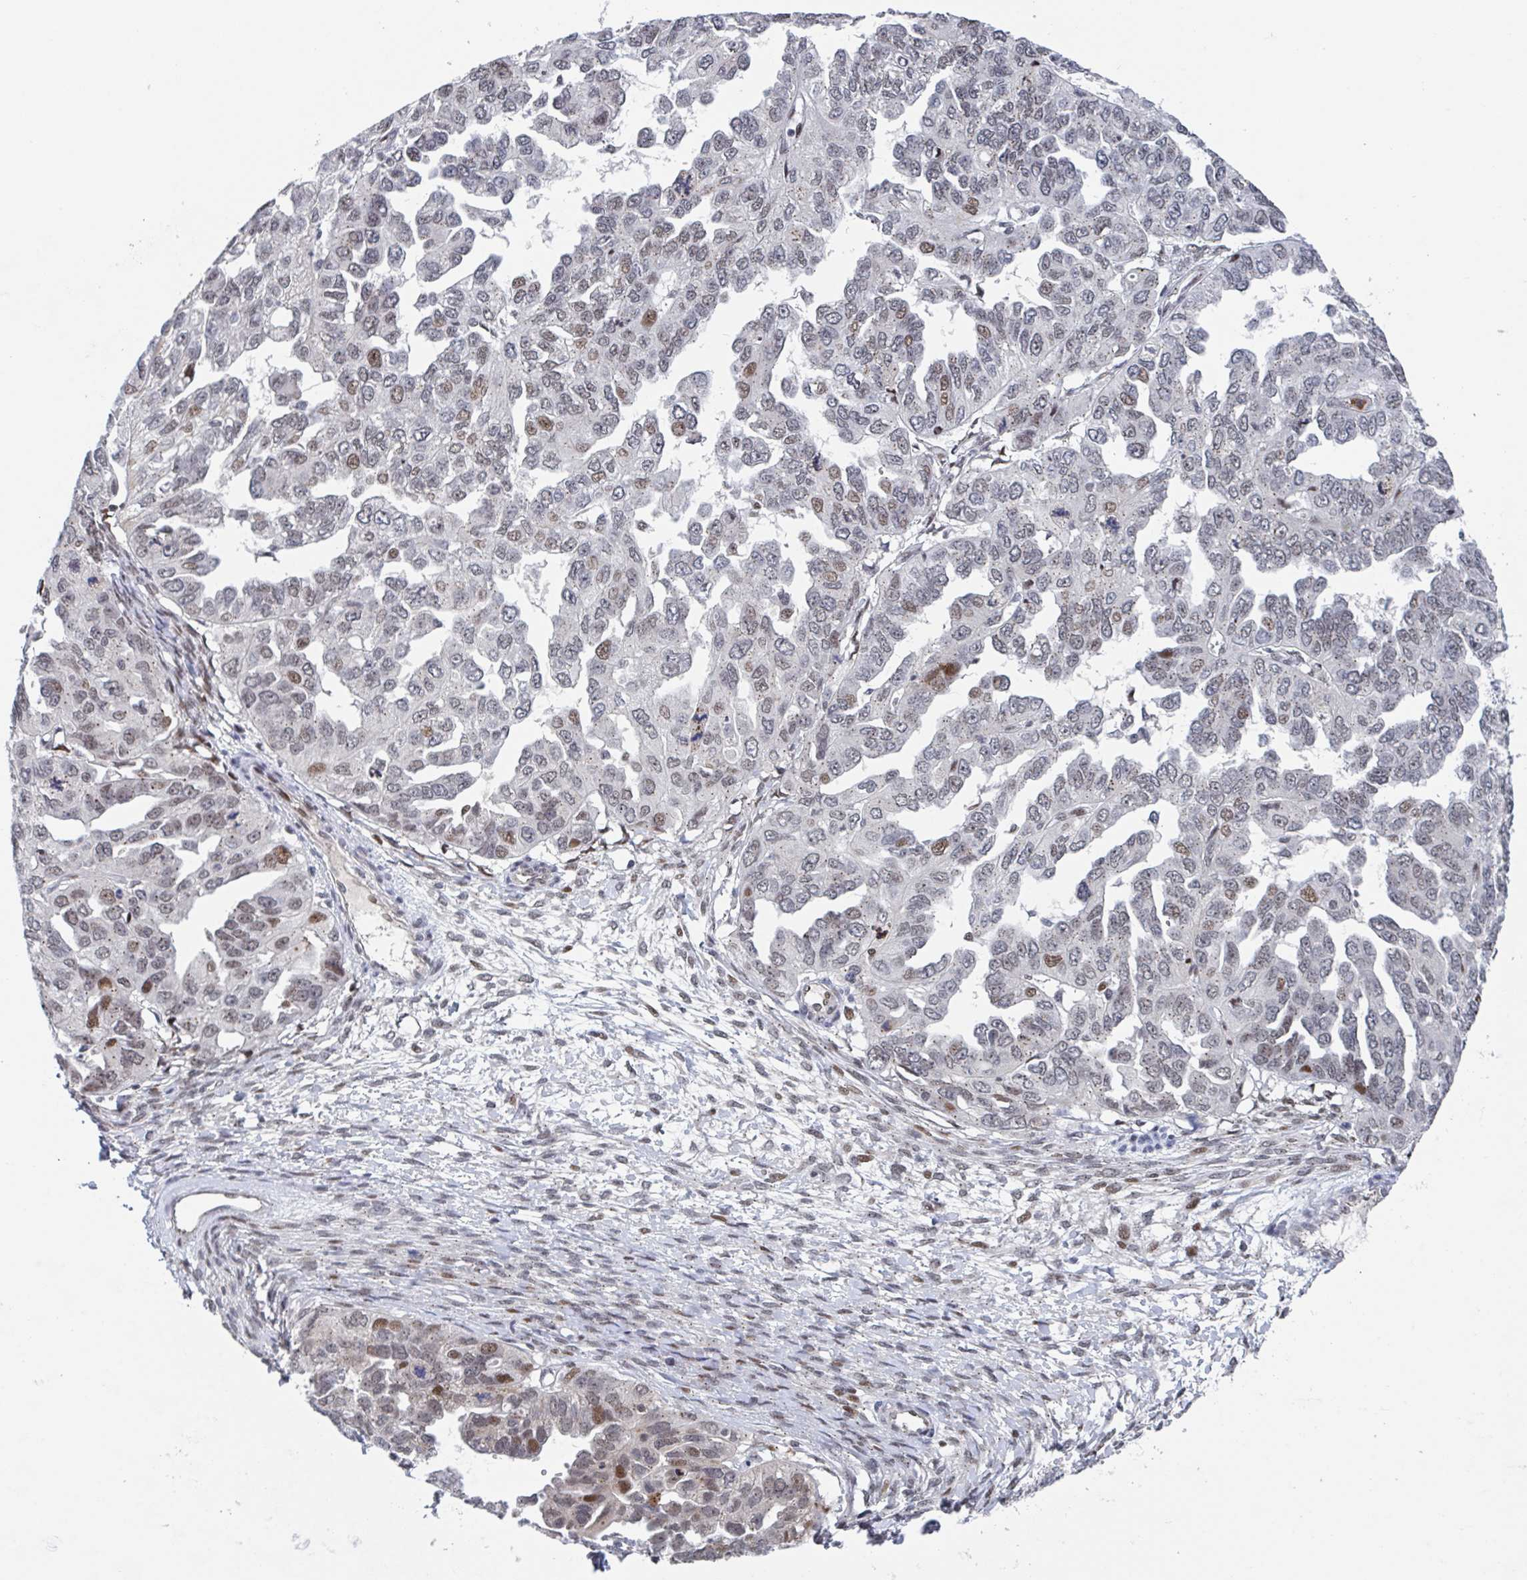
{"staining": {"intensity": "moderate", "quantity": "25%-75%", "location": "nuclear"}, "tissue": "ovarian cancer", "cell_type": "Tumor cells", "image_type": "cancer", "snomed": [{"axis": "morphology", "description": "Cystadenocarcinoma, serous, NOS"}, {"axis": "topography", "description": "Ovary"}], "caption": "An immunohistochemistry (IHC) histopathology image of tumor tissue is shown. Protein staining in brown highlights moderate nuclear positivity in serous cystadenocarcinoma (ovarian) within tumor cells. The staining was performed using DAB, with brown indicating positive protein expression. Nuclei are stained blue with hematoxylin.", "gene": "RNF212", "patient": {"sex": "female", "age": 53}}